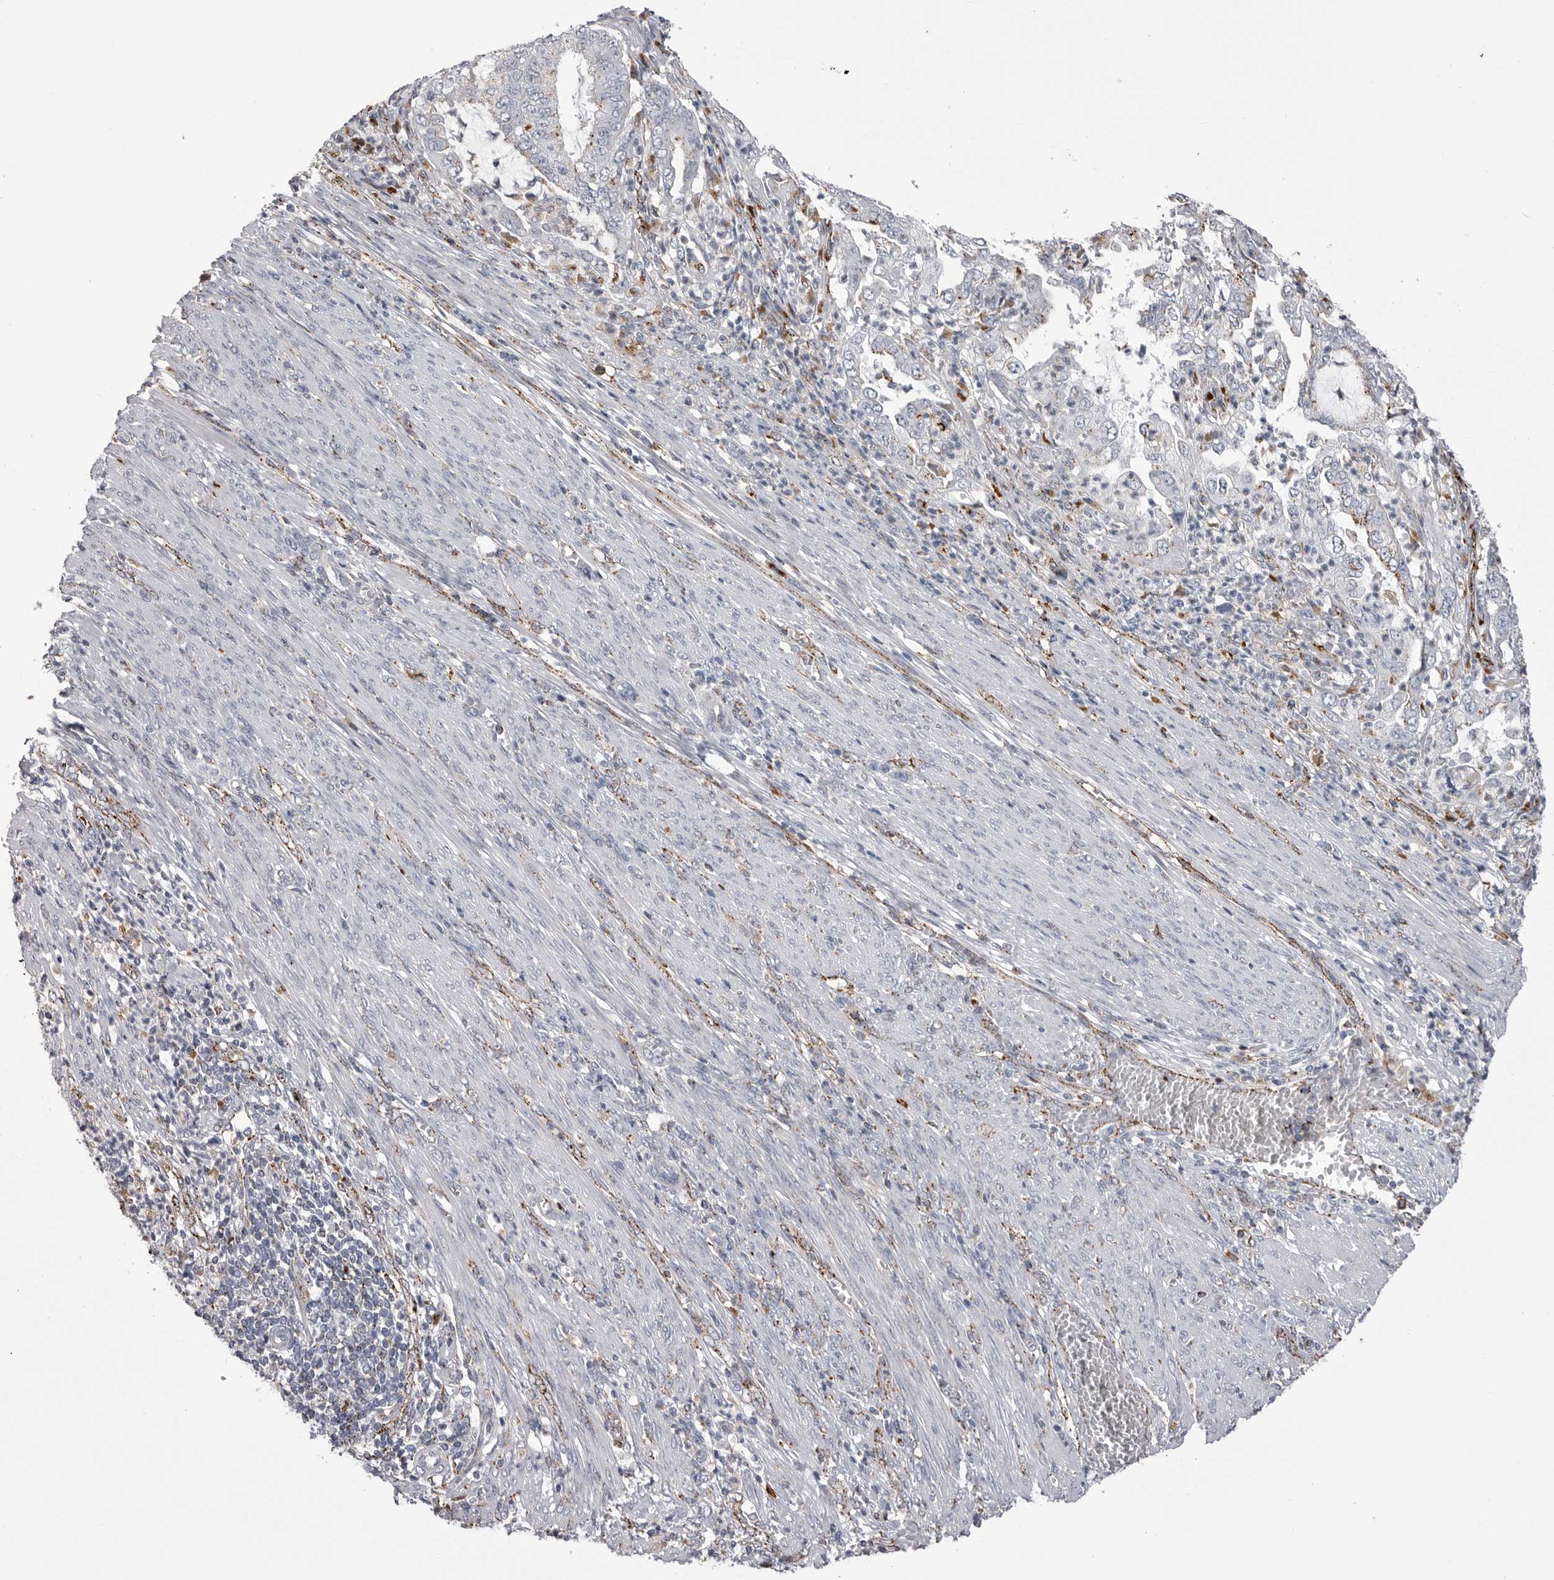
{"staining": {"intensity": "moderate", "quantity": "<25%", "location": "cytoplasmic/membranous"}, "tissue": "endometrial cancer", "cell_type": "Tumor cells", "image_type": "cancer", "snomed": [{"axis": "morphology", "description": "Adenocarcinoma, NOS"}, {"axis": "topography", "description": "Endometrium"}], "caption": "High-magnification brightfield microscopy of adenocarcinoma (endometrial) stained with DAB (3,3'-diaminobenzidine) (brown) and counterstained with hematoxylin (blue). tumor cells exhibit moderate cytoplasmic/membranous staining is appreciated in about<25% of cells. (DAB (3,3'-diaminobenzidine) IHC, brown staining for protein, blue staining for nuclei).", "gene": "PSPN", "patient": {"sex": "female", "age": 49}}